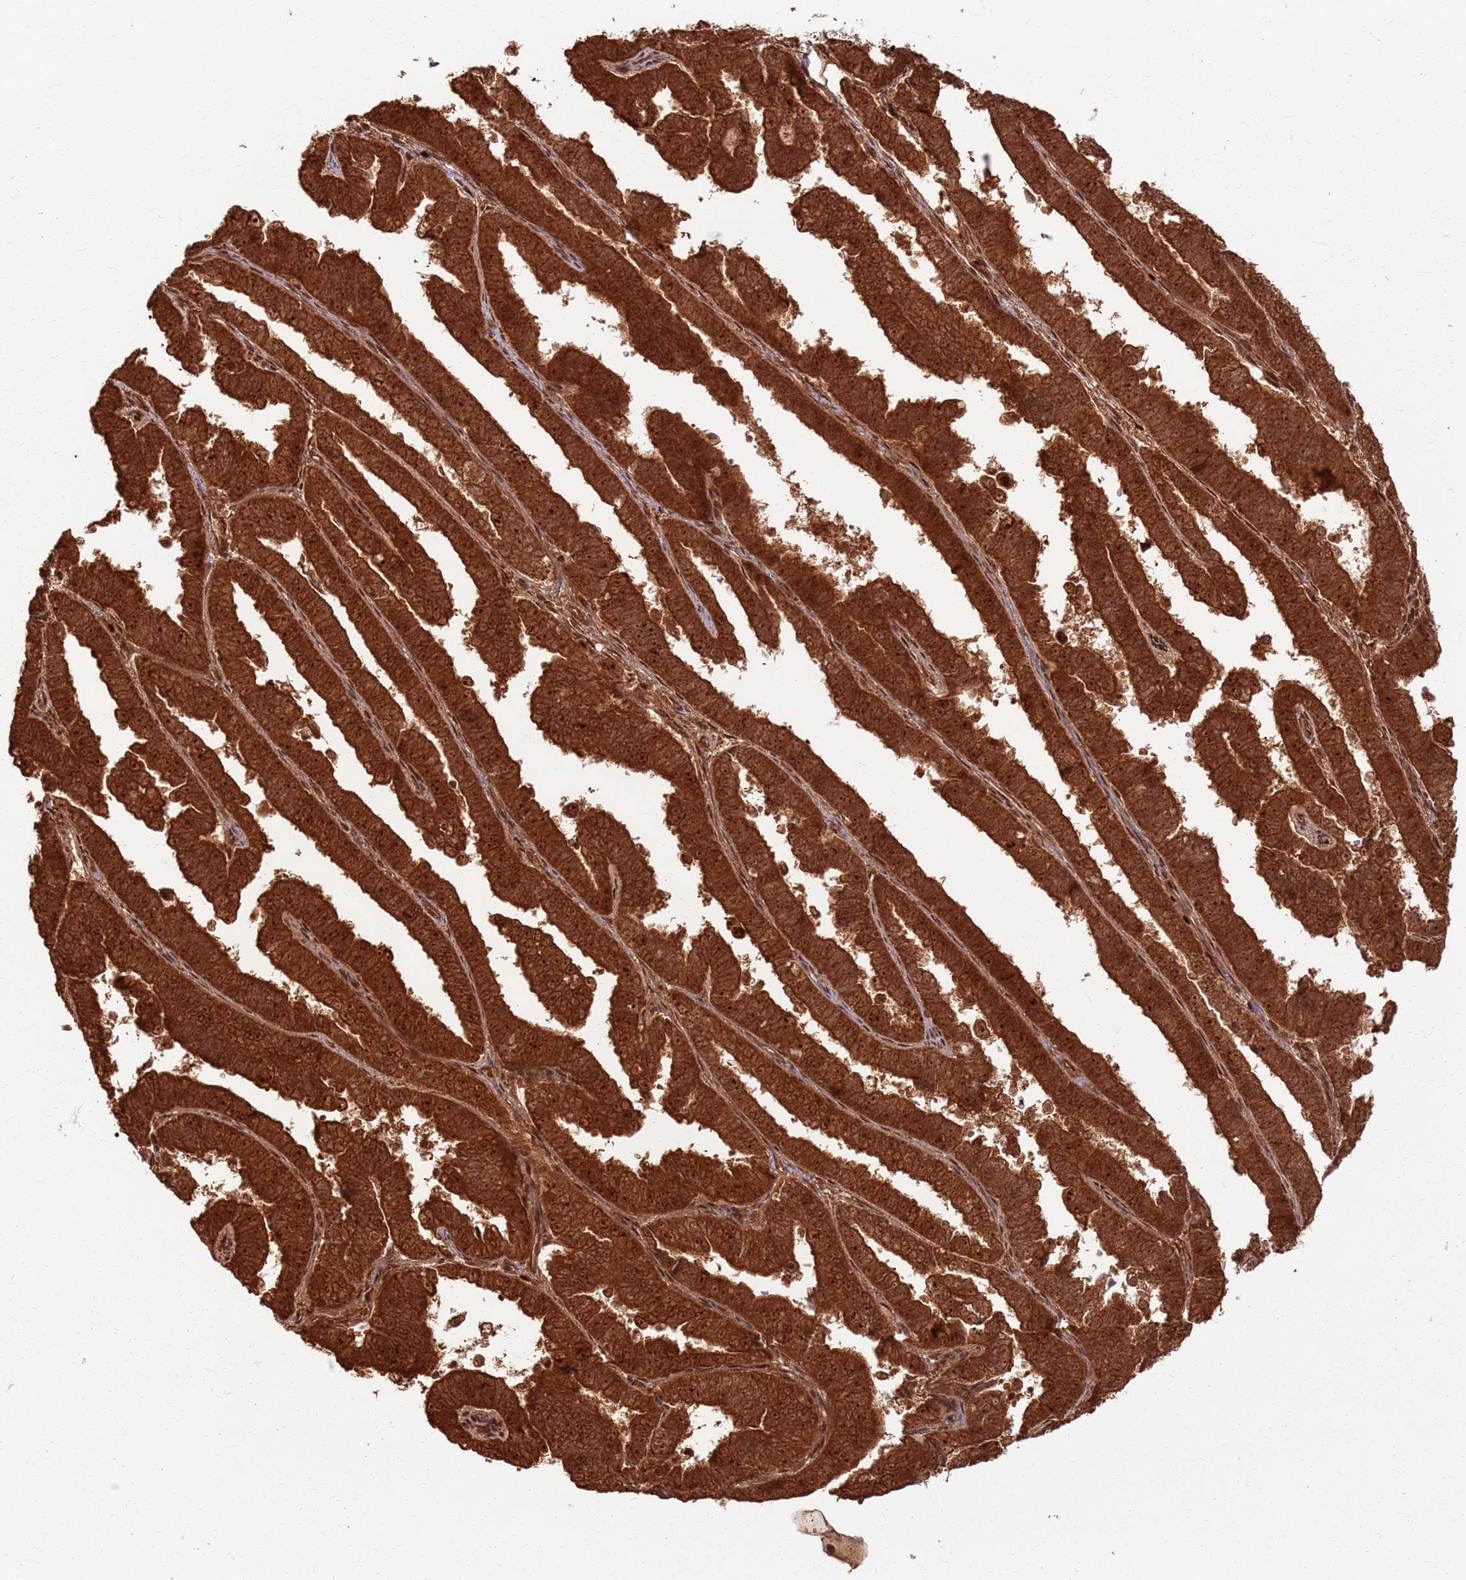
{"staining": {"intensity": "strong", "quantity": ">75%", "location": "cytoplasmic/membranous,nuclear"}, "tissue": "endometrial cancer", "cell_type": "Tumor cells", "image_type": "cancer", "snomed": [{"axis": "morphology", "description": "Adenocarcinoma, NOS"}, {"axis": "topography", "description": "Endometrium"}], "caption": "A brown stain labels strong cytoplasmic/membranous and nuclear positivity of a protein in endometrial adenocarcinoma tumor cells.", "gene": "TBC1D13", "patient": {"sex": "female", "age": 75}}